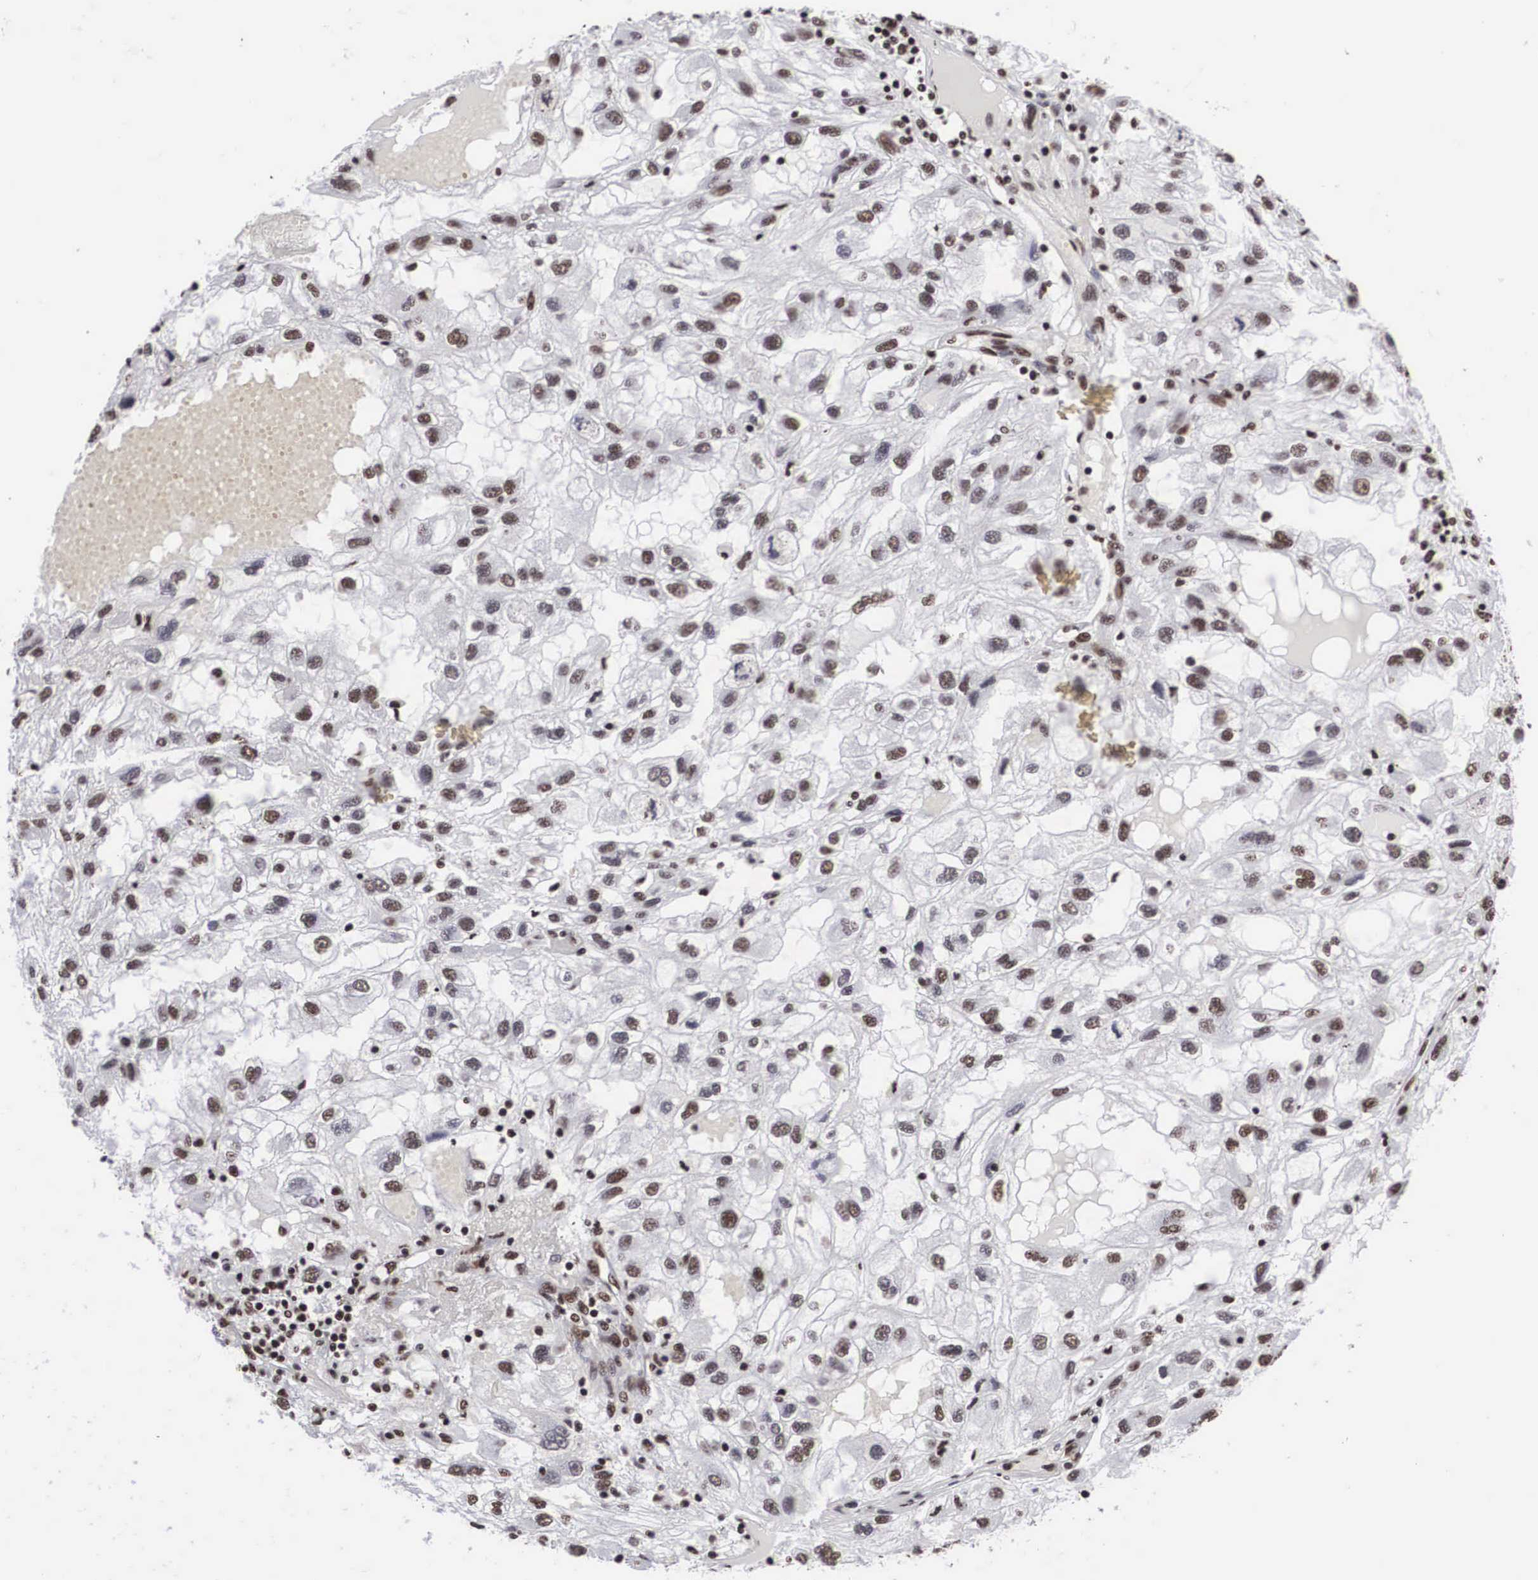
{"staining": {"intensity": "moderate", "quantity": ">75%", "location": "nuclear"}, "tissue": "renal cancer", "cell_type": "Tumor cells", "image_type": "cancer", "snomed": [{"axis": "morphology", "description": "Normal tissue, NOS"}, {"axis": "morphology", "description": "Adenocarcinoma, NOS"}, {"axis": "topography", "description": "Kidney"}], "caption": "Immunohistochemical staining of human renal adenocarcinoma displays moderate nuclear protein expression in approximately >75% of tumor cells. (Brightfield microscopy of DAB IHC at high magnification).", "gene": "ACIN1", "patient": {"sex": "male", "age": 71}}